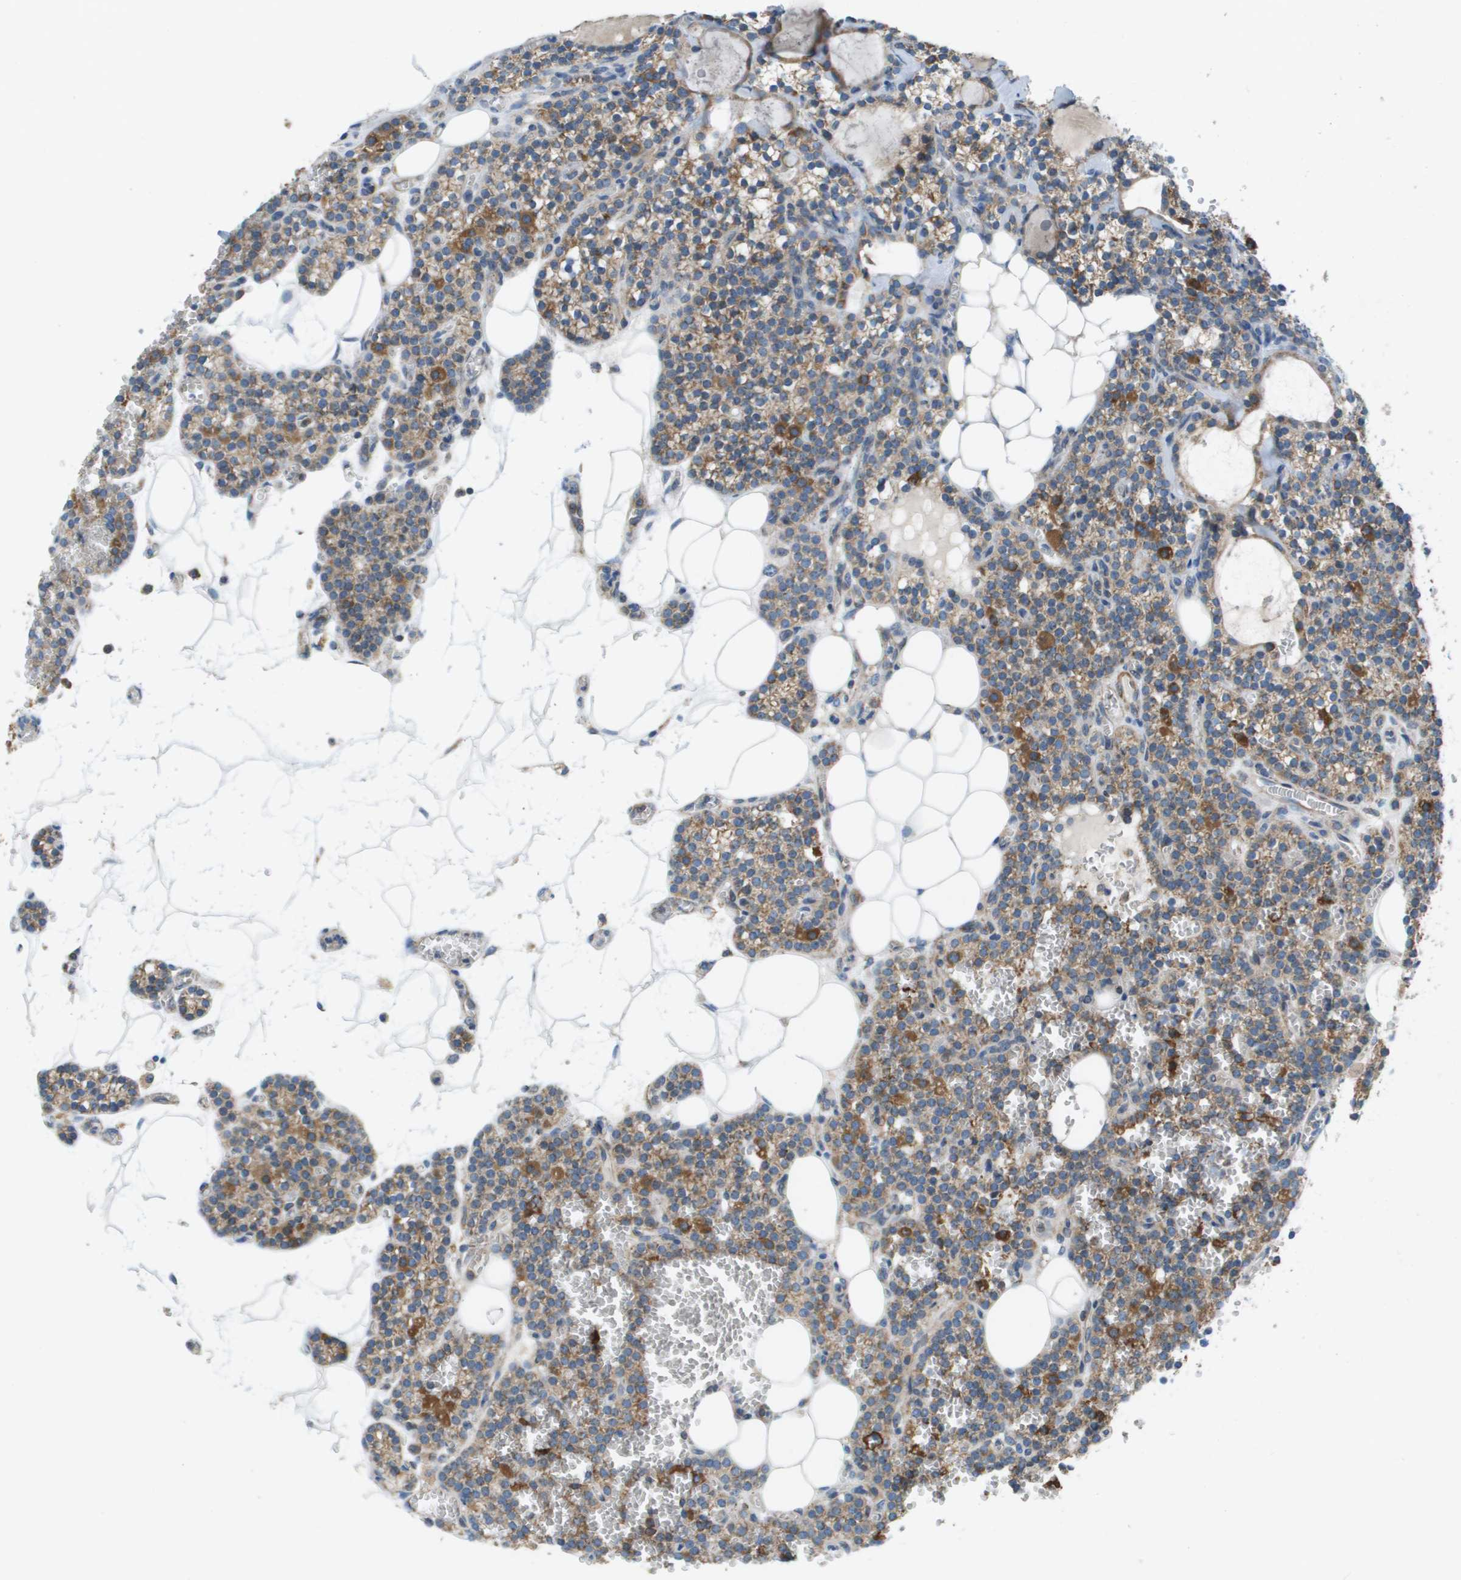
{"staining": {"intensity": "moderate", "quantity": ">75%", "location": "cytoplasmic/membranous"}, "tissue": "parathyroid gland", "cell_type": "Glandular cells", "image_type": "normal", "snomed": [{"axis": "morphology", "description": "Normal tissue, NOS"}, {"axis": "morphology", "description": "Adenoma, NOS"}, {"axis": "topography", "description": "Parathyroid gland"}], "caption": "A photomicrograph of human parathyroid gland stained for a protein exhibits moderate cytoplasmic/membranous brown staining in glandular cells.", "gene": "TAOK3", "patient": {"sex": "female", "age": 58}}